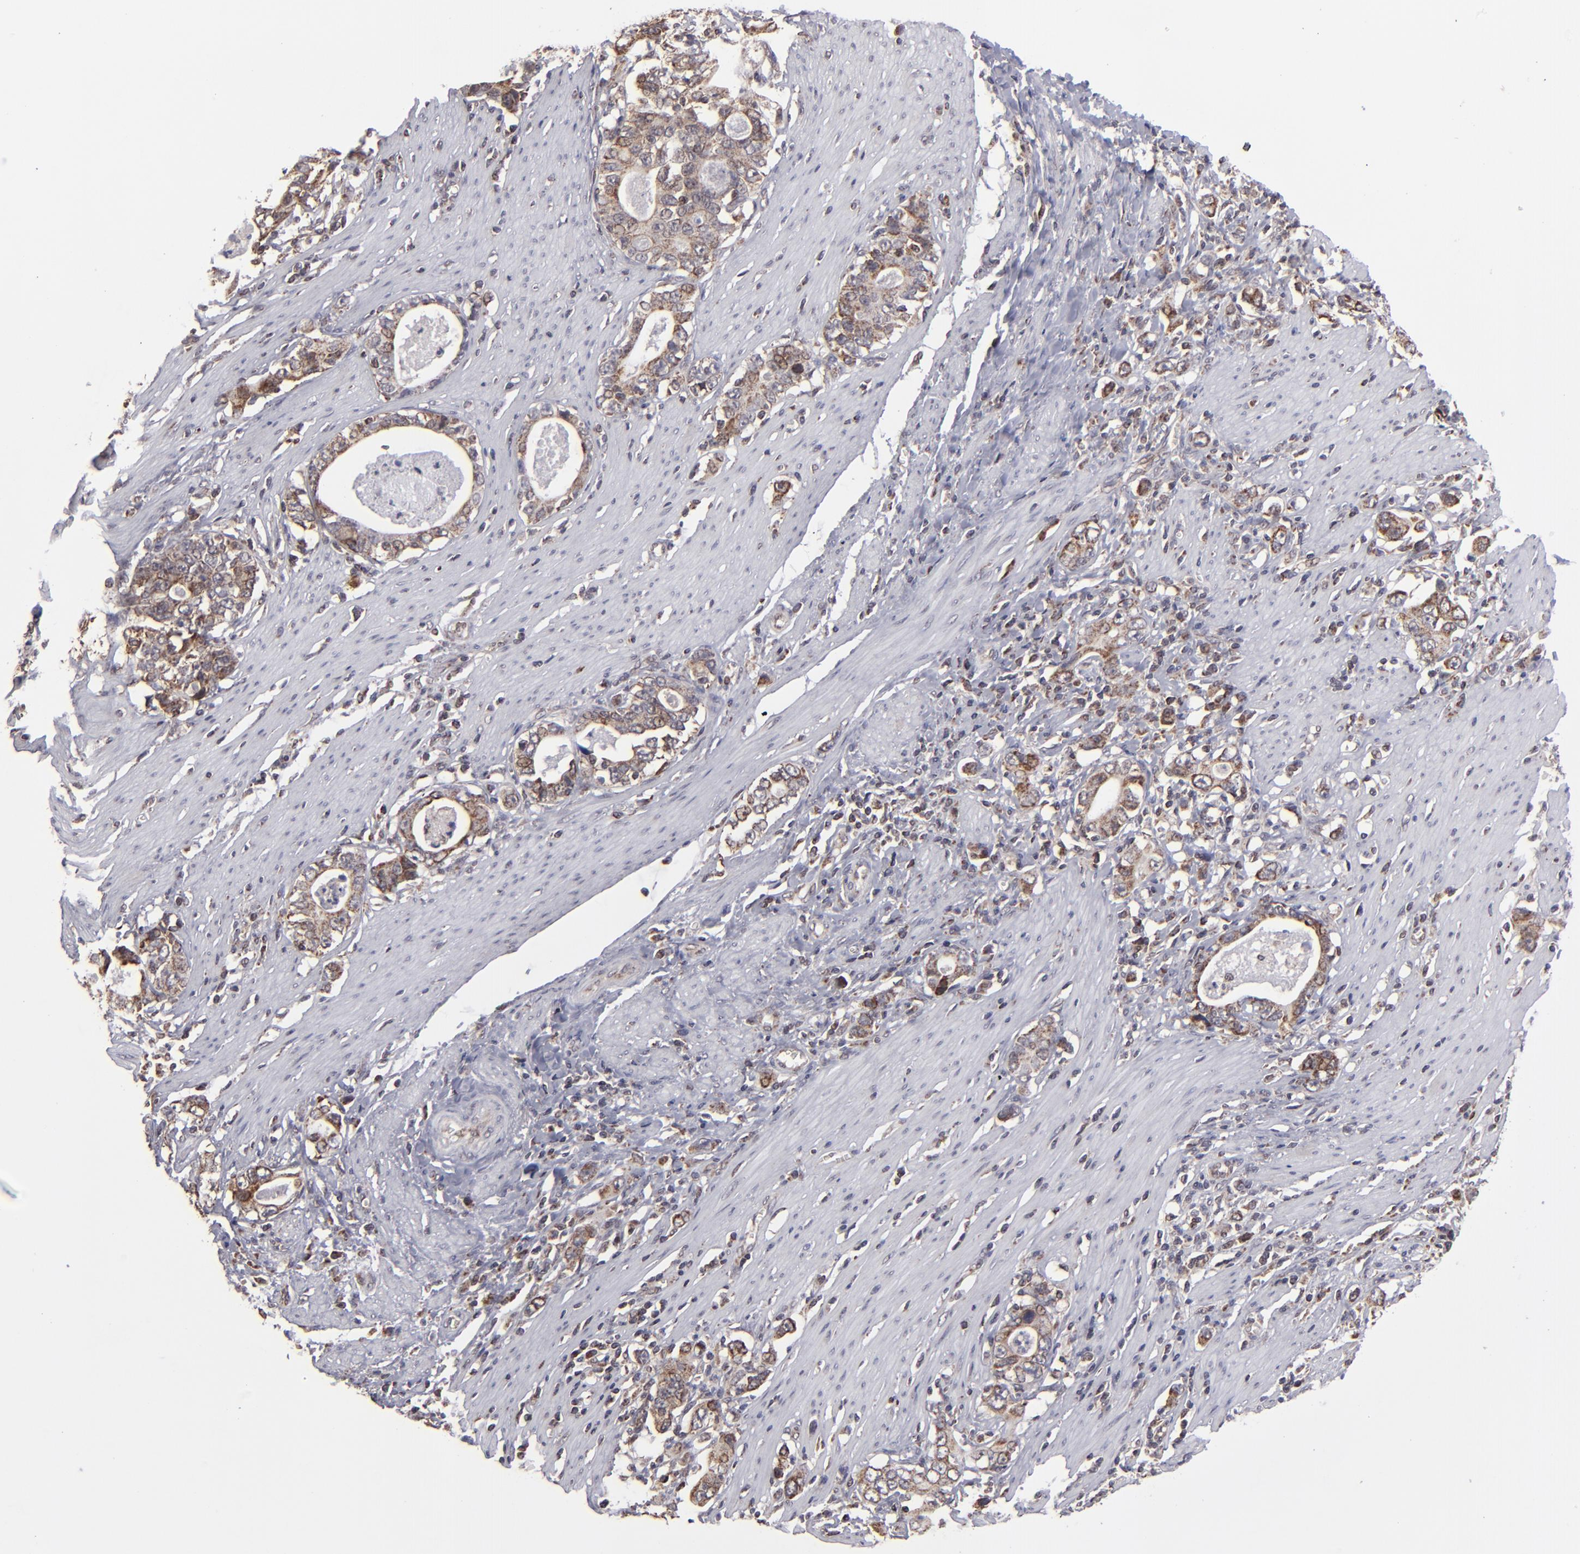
{"staining": {"intensity": "weak", "quantity": ">75%", "location": "cytoplasmic/membranous"}, "tissue": "stomach cancer", "cell_type": "Tumor cells", "image_type": "cancer", "snomed": [{"axis": "morphology", "description": "Adenocarcinoma, NOS"}, {"axis": "topography", "description": "Stomach, lower"}], "caption": "Immunohistochemical staining of stomach adenocarcinoma exhibits low levels of weak cytoplasmic/membranous protein staining in approximately >75% of tumor cells.", "gene": "SLC15A1", "patient": {"sex": "female", "age": 72}}